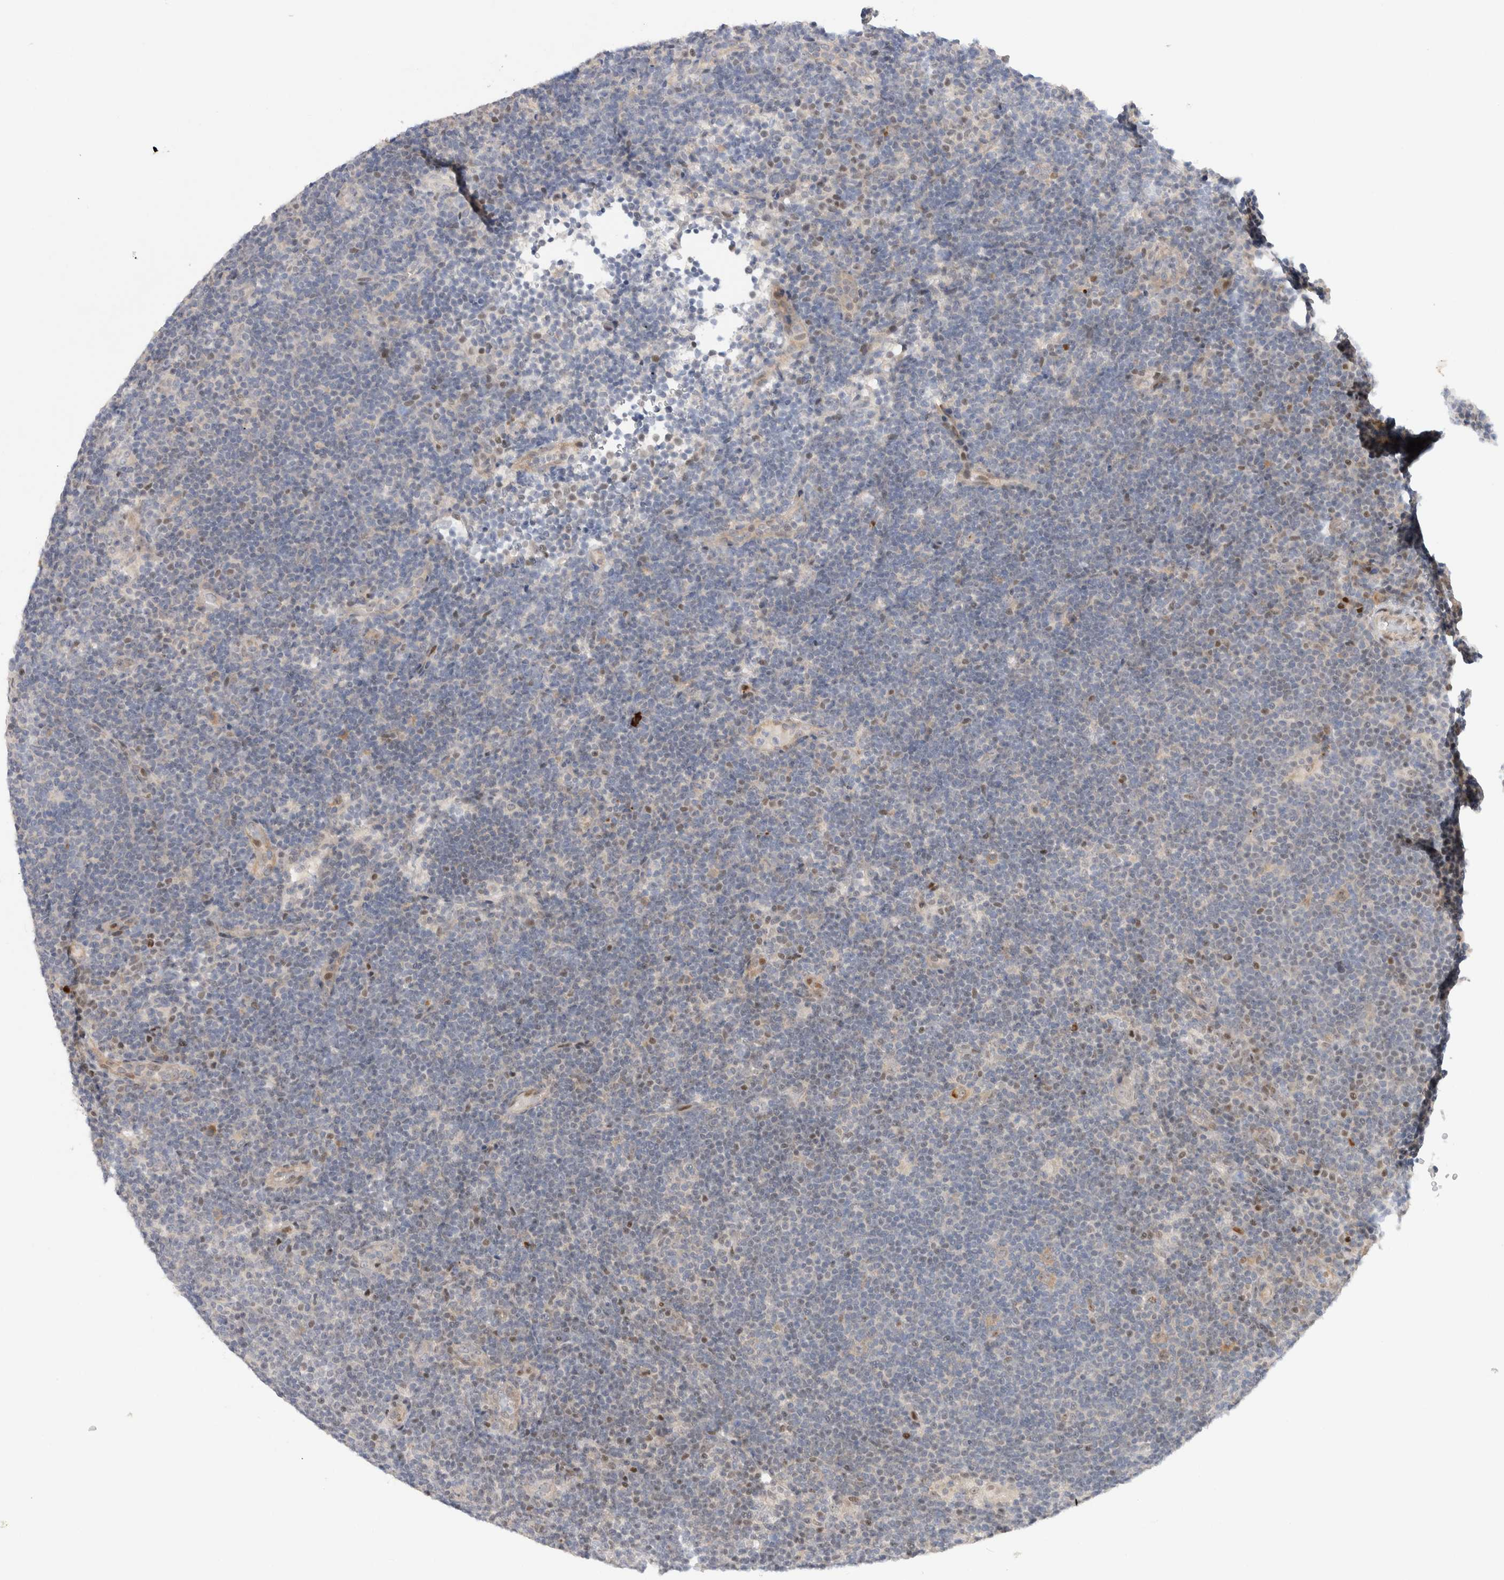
{"staining": {"intensity": "weak", "quantity": ">75%", "location": "cytoplasmic/membranous"}, "tissue": "lymphoma", "cell_type": "Tumor cells", "image_type": "cancer", "snomed": [{"axis": "morphology", "description": "Hodgkin's disease, NOS"}, {"axis": "topography", "description": "Lymph node"}], "caption": "Immunohistochemistry photomicrograph of human lymphoma stained for a protein (brown), which shows low levels of weak cytoplasmic/membranous staining in about >75% of tumor cells.", "gene": "TCF4", "patient": {"sex": "female", "age": 57}}